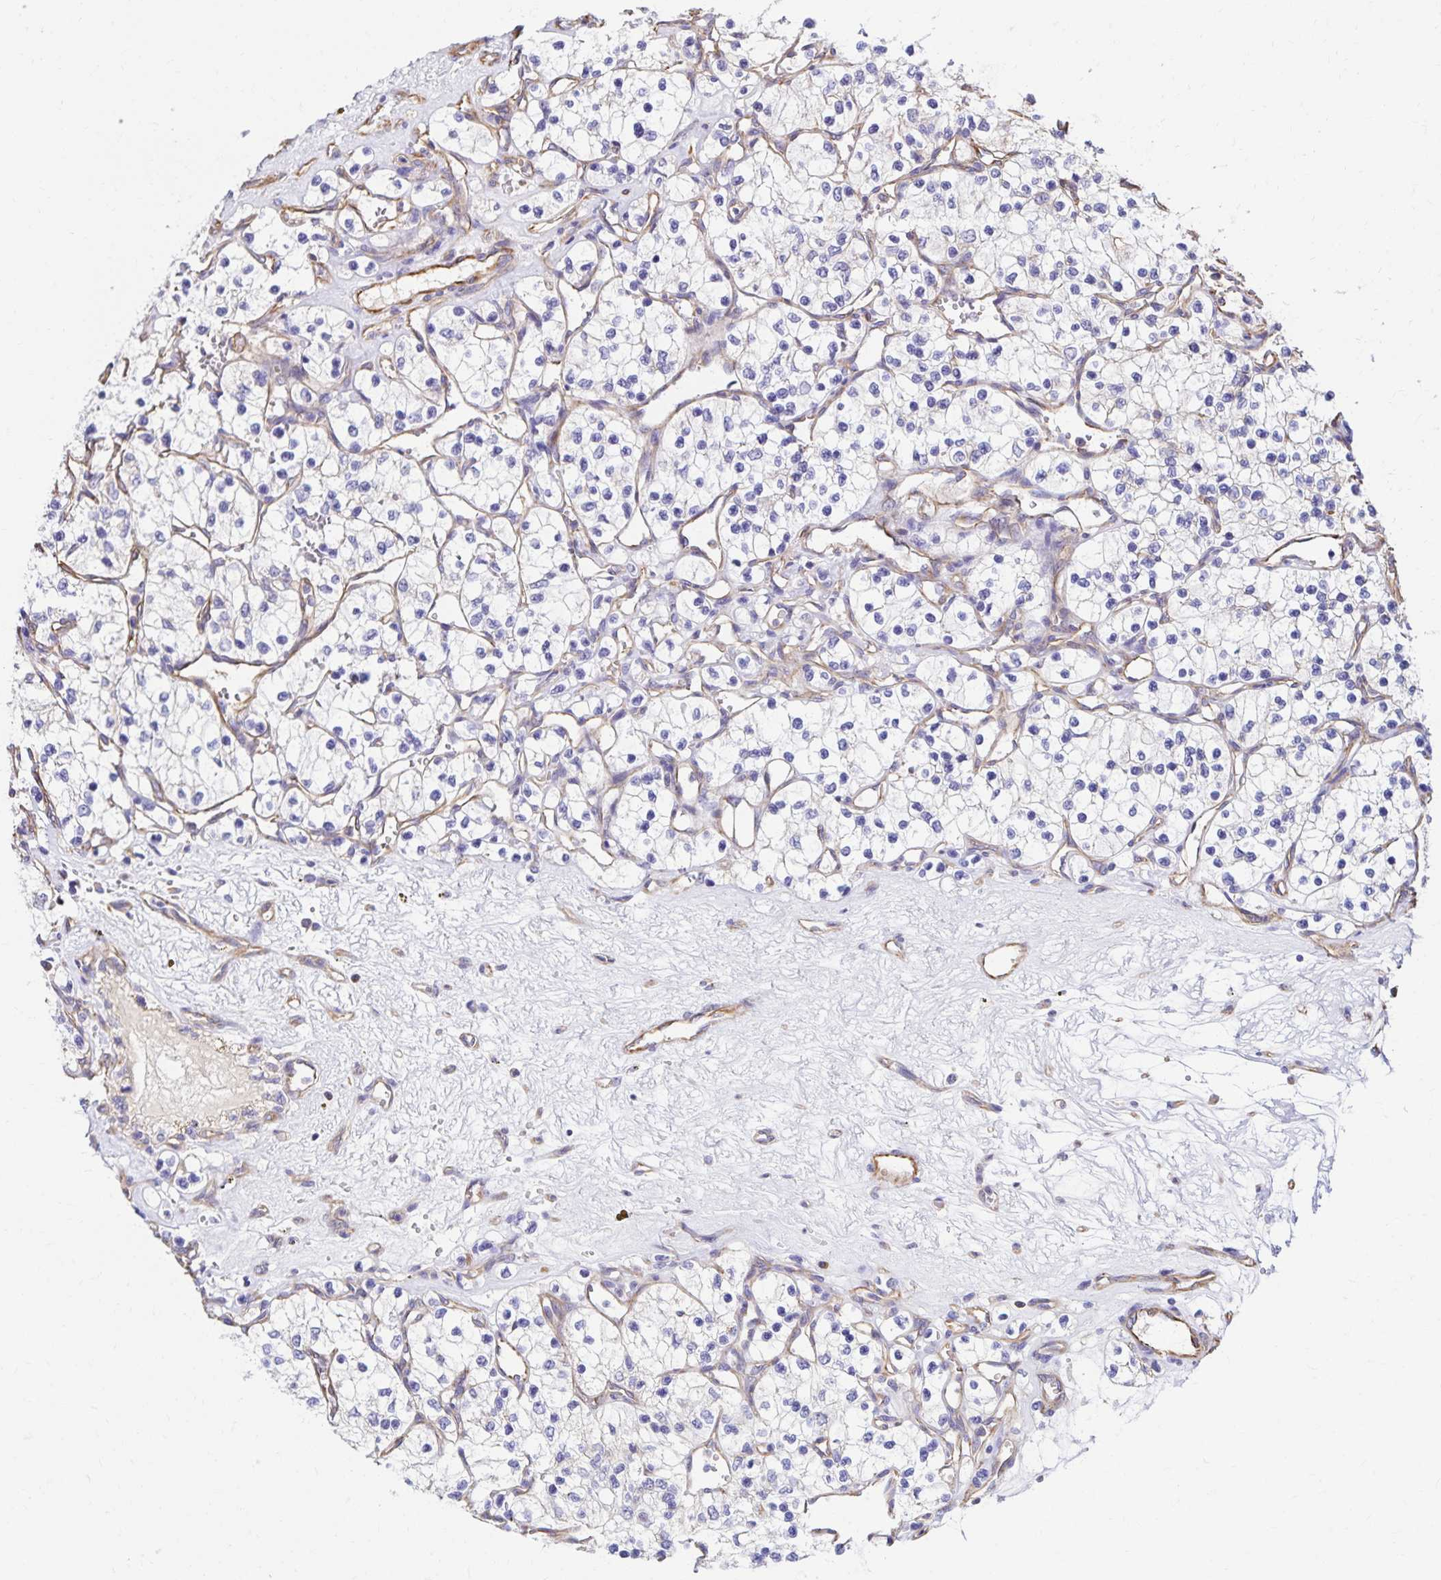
{"staining": {"intensity": "negative", "quantity": "none", "location": "none"}, "tissue": "renal cancer", "cell_type": "Tumor cells", "image_type": "cancer", "snomed": [{"axis": "morphology", "description": "Adenocarcinoma, NOS"}, {"axis": "topography", "description": "Kidney"}], "caption": "Protein analysis of renal cancer (adenocarcinoma) displays no significant positivity in tumor cells.", "gene": "TRPV6", "patient": {"sex": "female", "age": 69}}